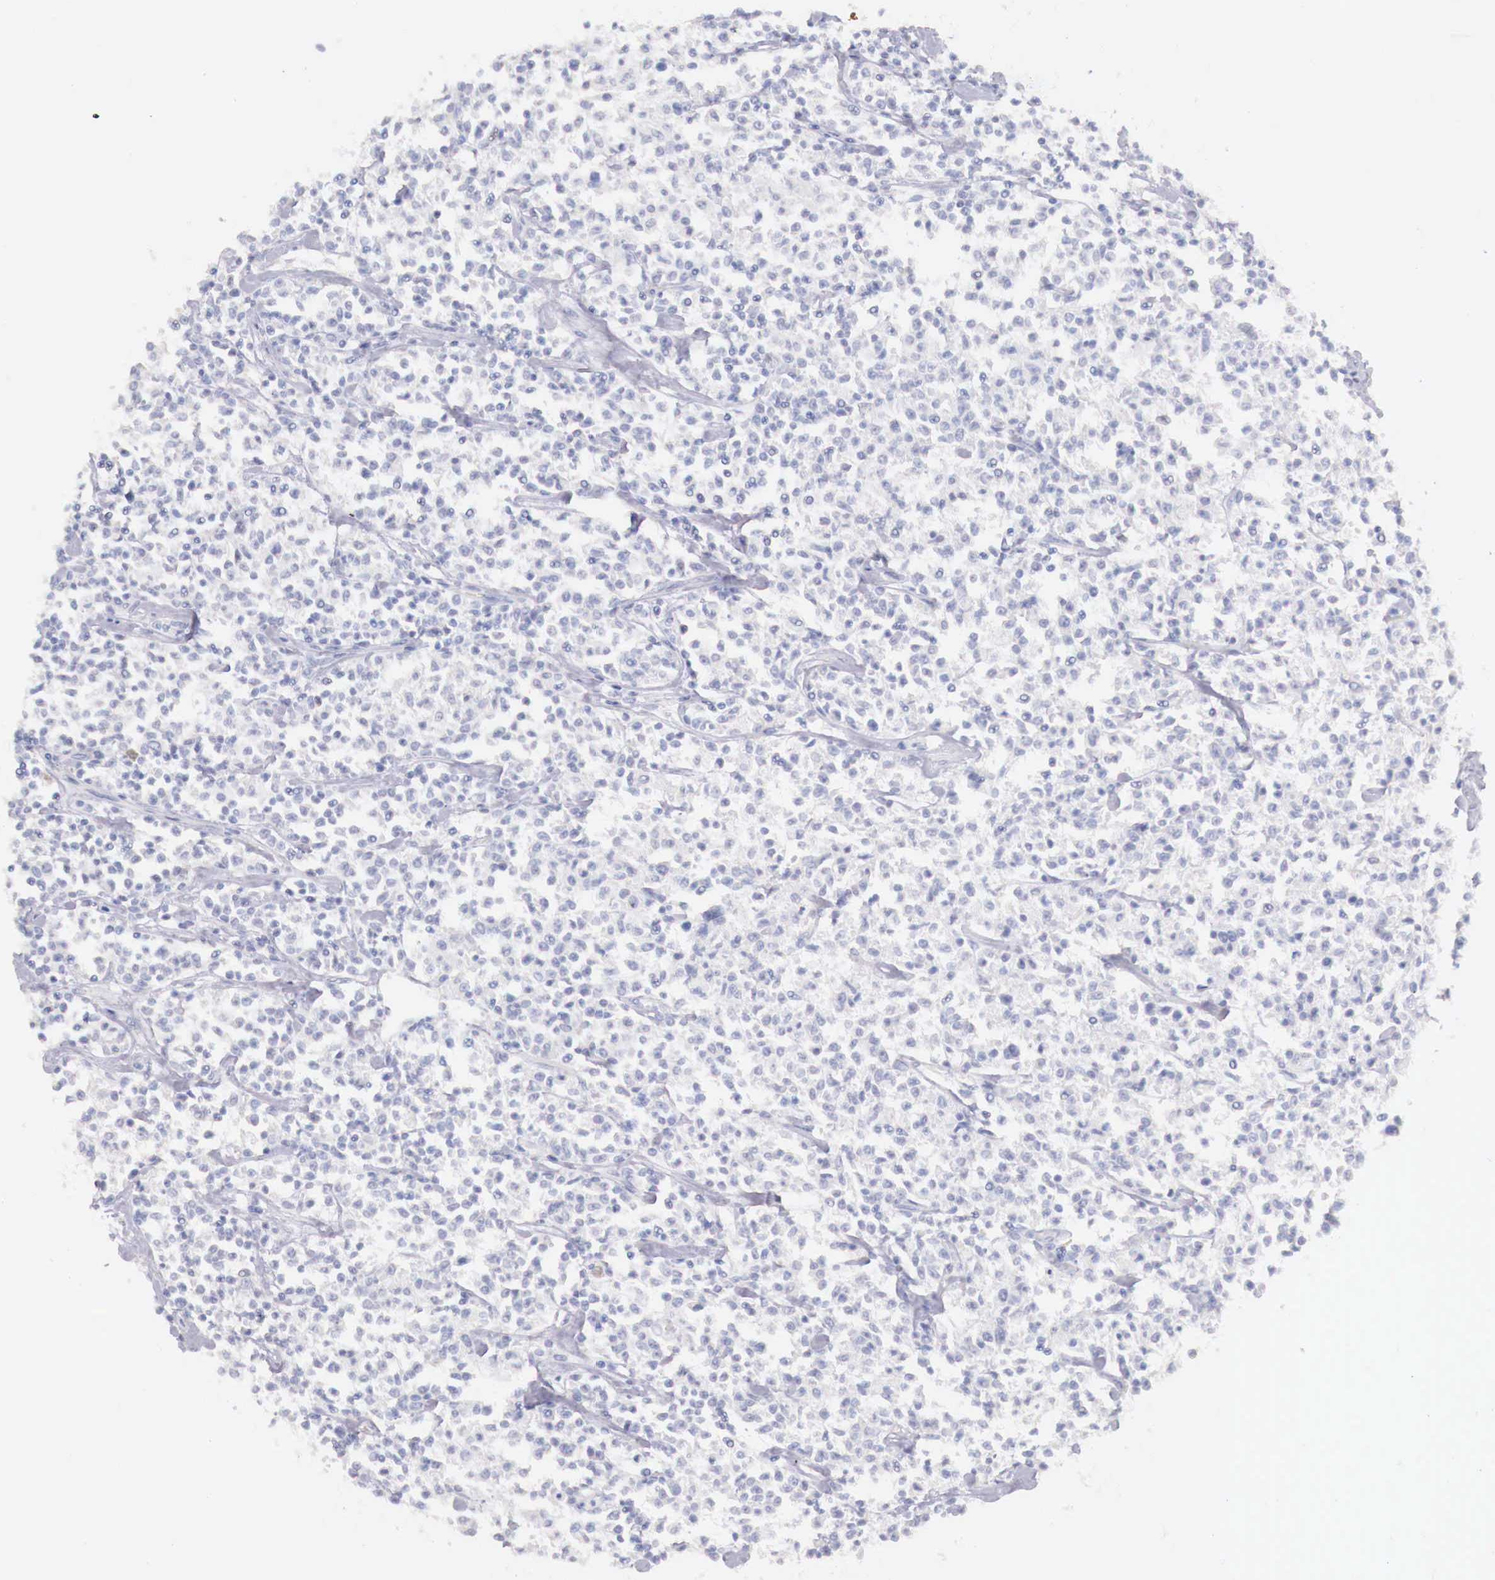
{"staining": {"intensity": "negative", "quantity": "none", "location": "none"}, "tissue": "lymphoma", "cell_type": "Tumor cells", "image_type": "cancer", "snomed": [{"axis": "morphology", "description": "Malignant lymphoma, non-Hodgkin's type, Low grade"}, {"axis": "topography", "description": "Small intestine"}], "caption": "Photomicrograph shows no protein staining in tumor cells of malignant lymphoma, non-Hodgkin's type (low-grade) tissue. (DAB (3,3'-diaminobenzidine) IHC, high magnification).", "gene": "ITIH6", "patient": {"sex": "female", "age": 59}}